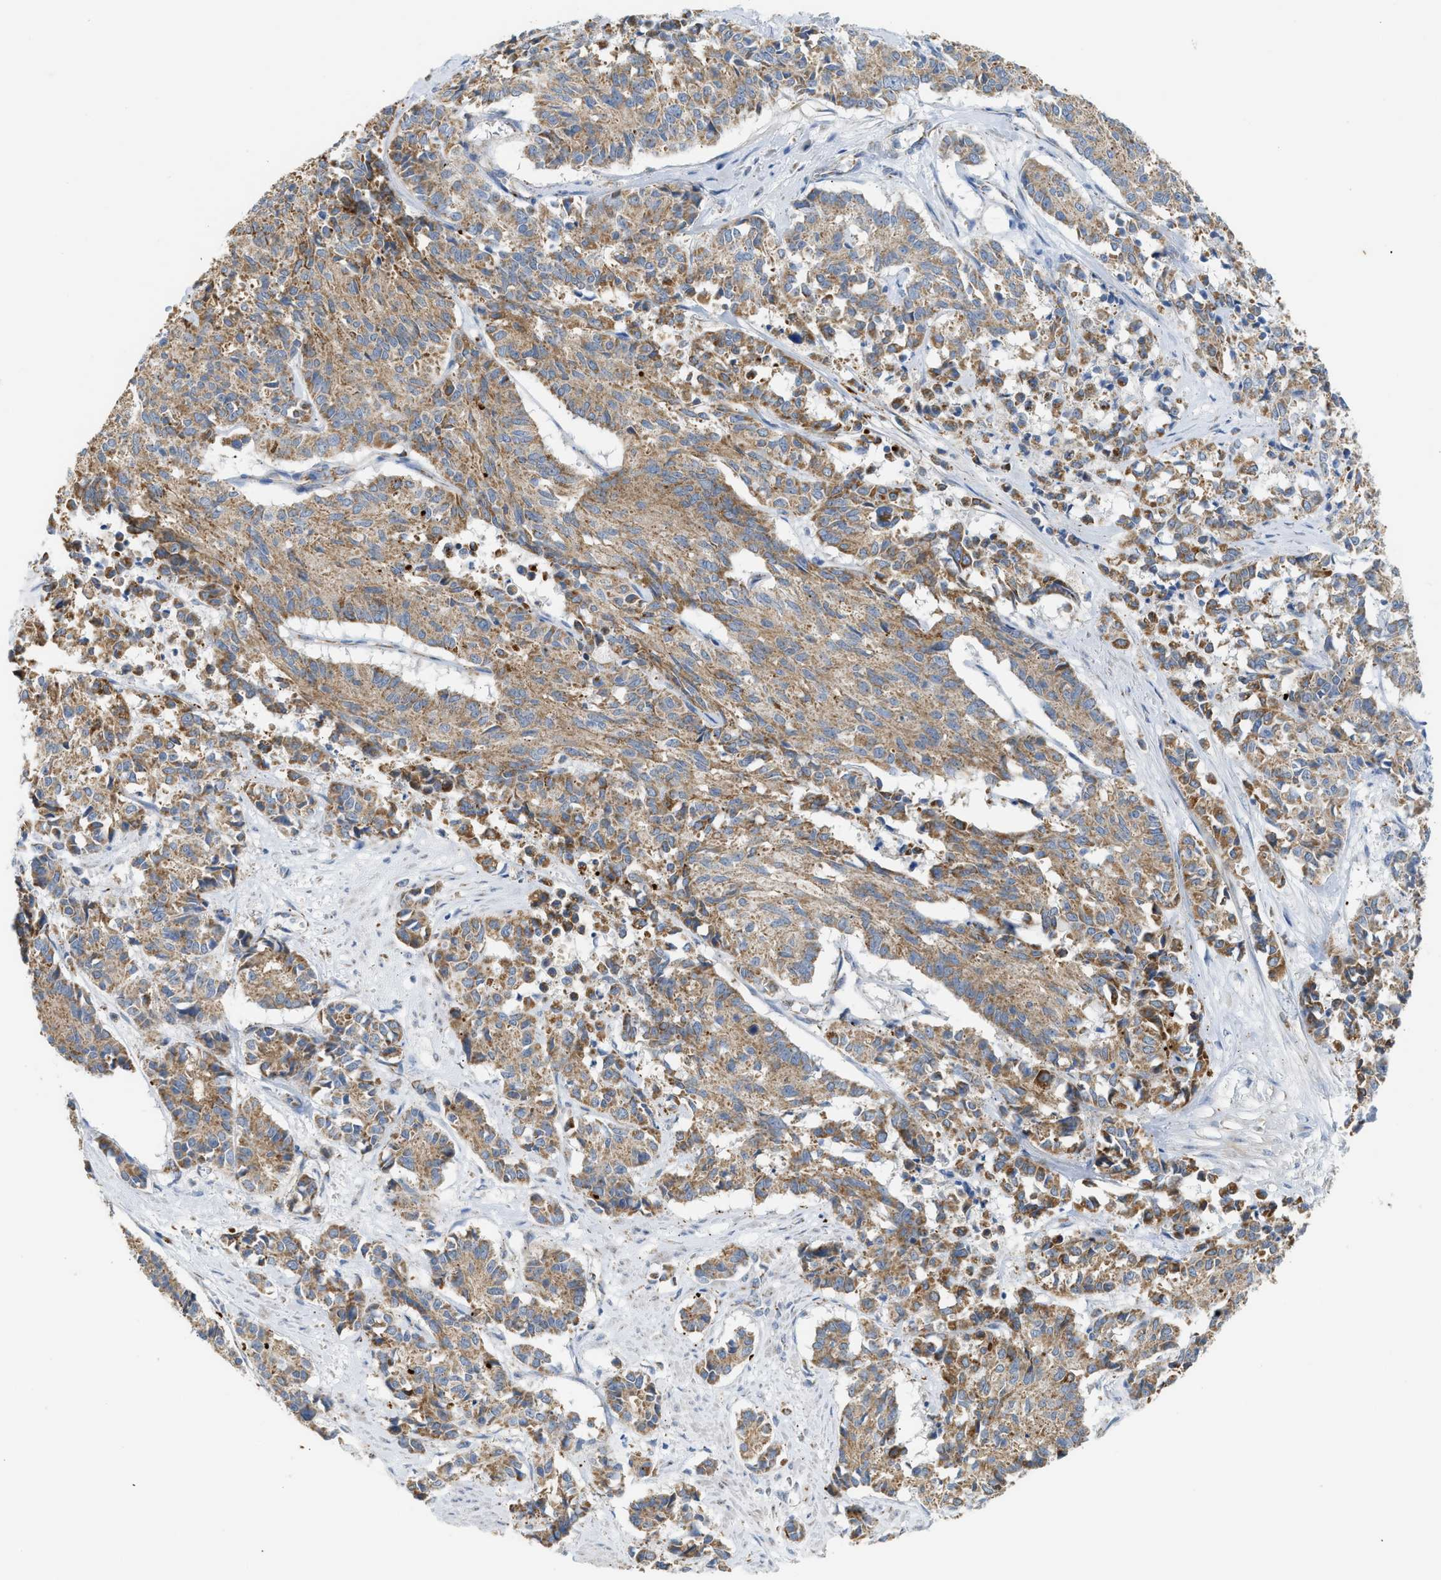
{"staining": {"intensity": "moderate", "quantity": ">75%", "location": "cytoplasmic/membranous"}, "tissue": "cervical cancer", "cell_type": "Tumor cells", "image_type": "cancer", "snomed": [{"axis": "morphology", "description": "Squamous cell carcinoma, NOS"}, {"axis": "topography", "description": "Cervix"}], "caption": "Cervical cancer (squamous cell carcinoma) was stained to show a protein in brown. There is medium levels of moderate cytoplasmic/membranous positivity in approximately >75% of tumor cells.", "gene": "GOT2", "patient": {"sex": "female", "age": 35}}